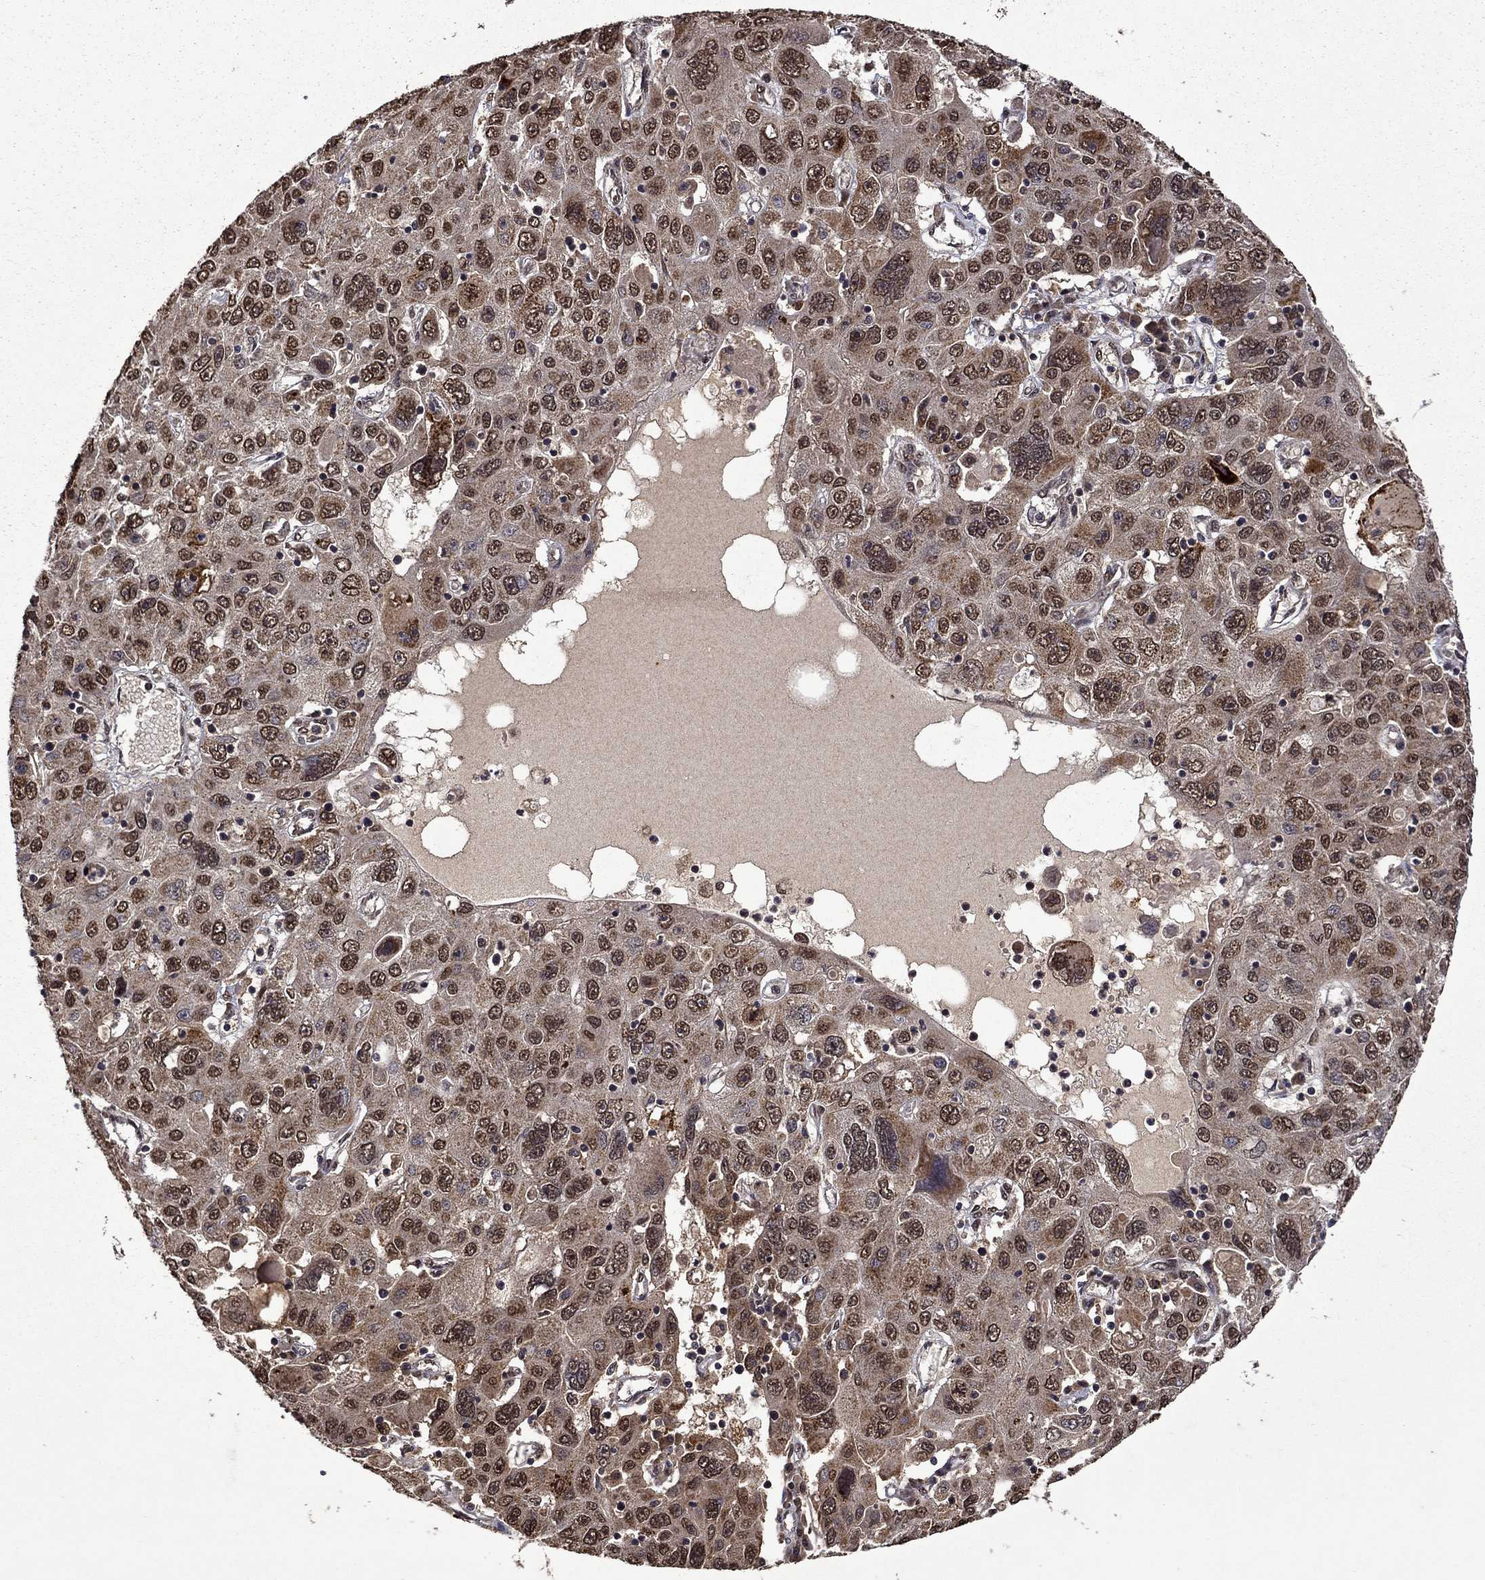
{"staining": {"intensity": "moderate", "quantity": ">75%", "location": "cytoplasmic/membranous,nuclear"}, "tissue": "stomach cancer", "cell_type": "Tumor cells", "image_type": "cancer", "snomed": [{"axis": "morphology", "description": "Adenocarcinoma, NOS"}, {"axis": "topography", "description": "Stomach"}], "caption": "A brown stain shows moderate cytoplasmic/membranous and nuclear positivity of a protein in human adenocarcinoma (stomach) tumor cells.", "gene": "ITM2B", "patient": {"sex": "male", "age": 56}}